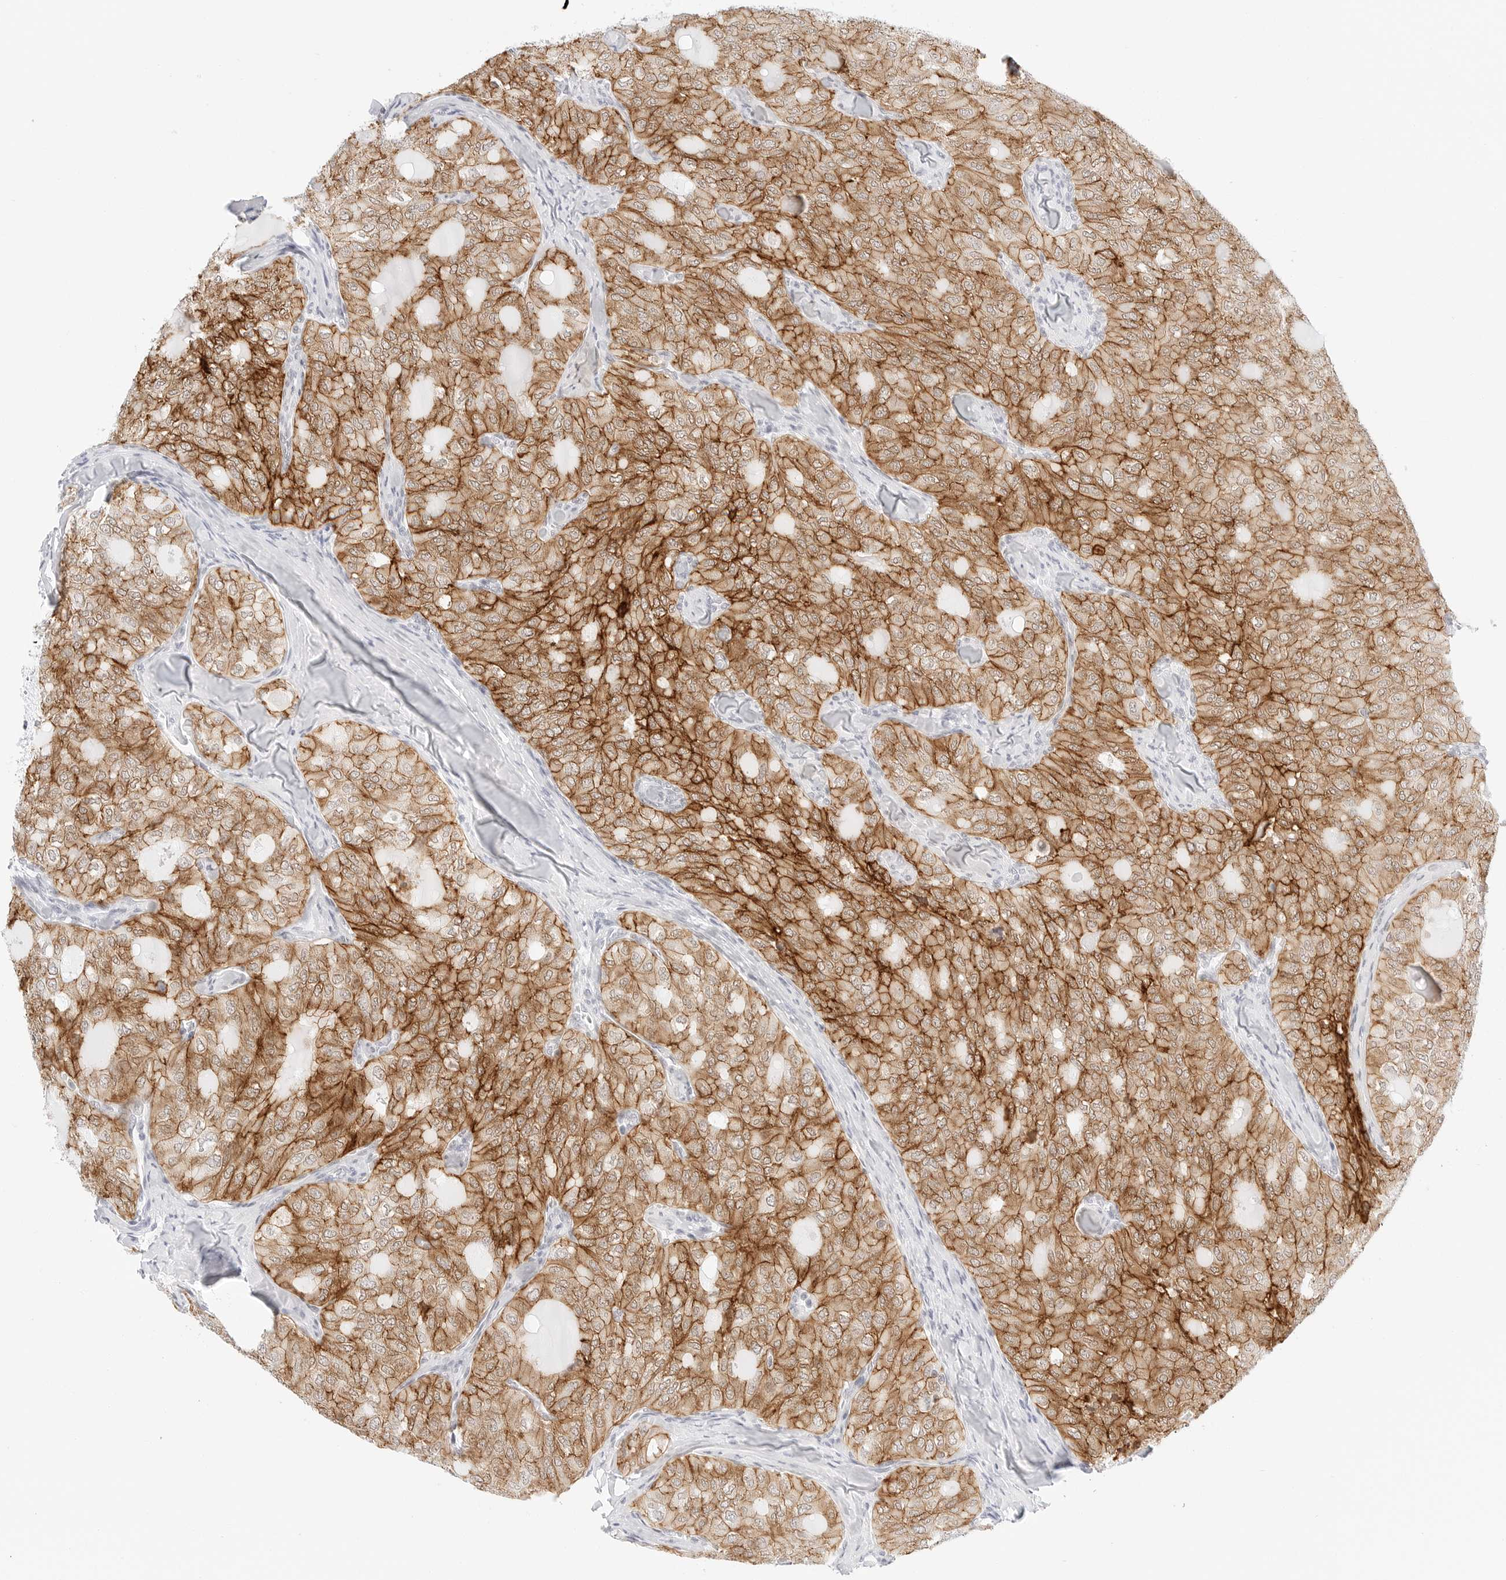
{"staining": {"intensity": "moderate", "quantity": ">75%", "location": "cytoplasmic/membranous"}, "tissue": "thyroid cancer", "cell_type": "Tumor cells", "image_type": "cancer", "snomed": [{"axis": "morphology", "description": "Follicular adenoma carcinoma, NOS"}, {"axis": "topography", "description": "Thyroid gland"}], "caption": "IHC image of neoplastic tissue: human thyroid follicular adenoma carcinoma stained using IHC exhibits medium levels of moderate protein expression localized specifically in the cytoplasmic/membranous of tumor cells, appearing as a cytoplasmic/membranous brown color.", "gene": "CDH1", "patient": {"sex": "male", "age": 75}}